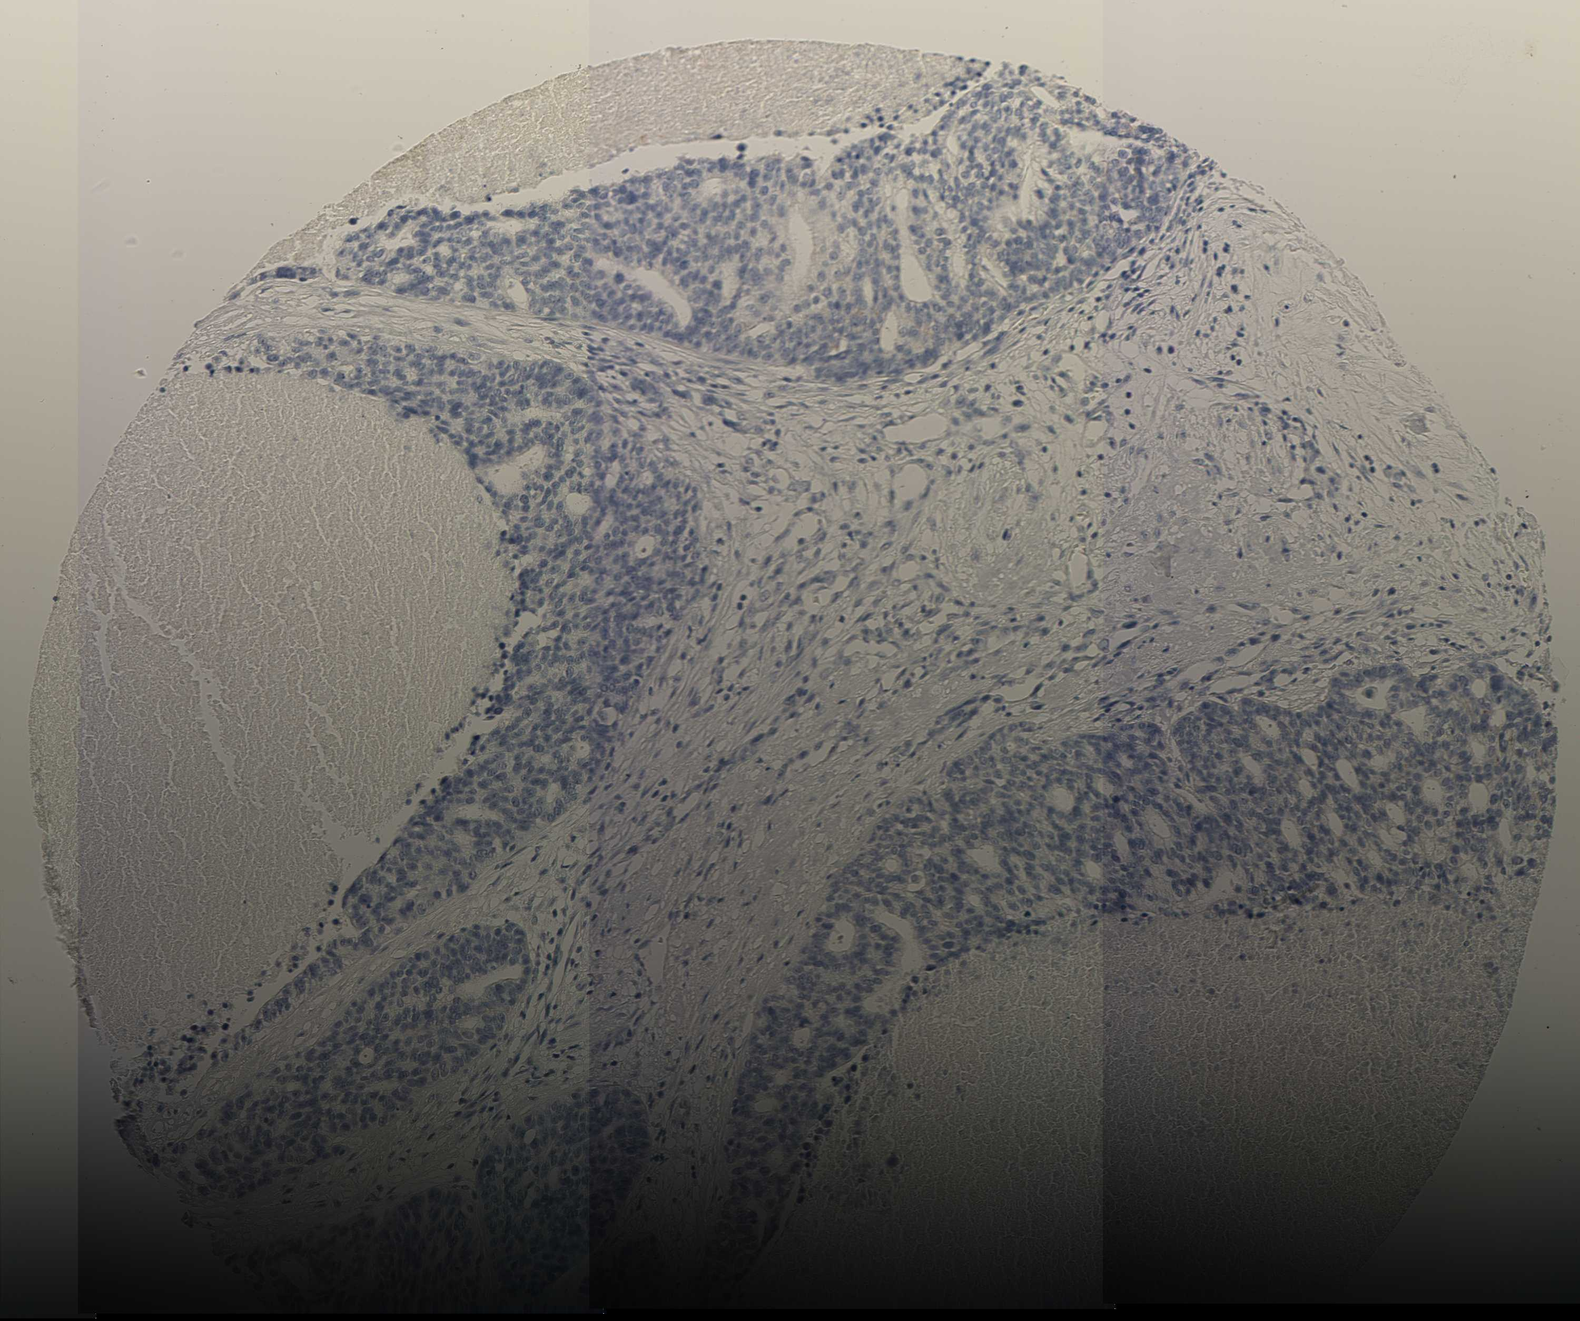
{"staining": {"intensity": "weak", "quantity": "<25%", "location": "cytoplasmic/membranous"}, "tissue": "ovarian cancer", "cell_type": "Tumor cells", "image_type": "cancer", "snomed": [{"axis": "morphology", "description": "Cystadenocarcinoma, serous, NOS"}, {"axis": "topography", "description": "Ovary"}], "caption": "High magnification brightfield microscopy of serous cystadenocarcinoma (ovarian) stained with DAB (brown) and counterstained with hematoxylin (blue): tumor cells show no significant staining. (Stains: DAB IHC with hematoxylin counter stain, Microscopy: brightfield microscopy at high magnification).", "gene": "ACP3", "patient": {"sex": "female", "age": 59}}